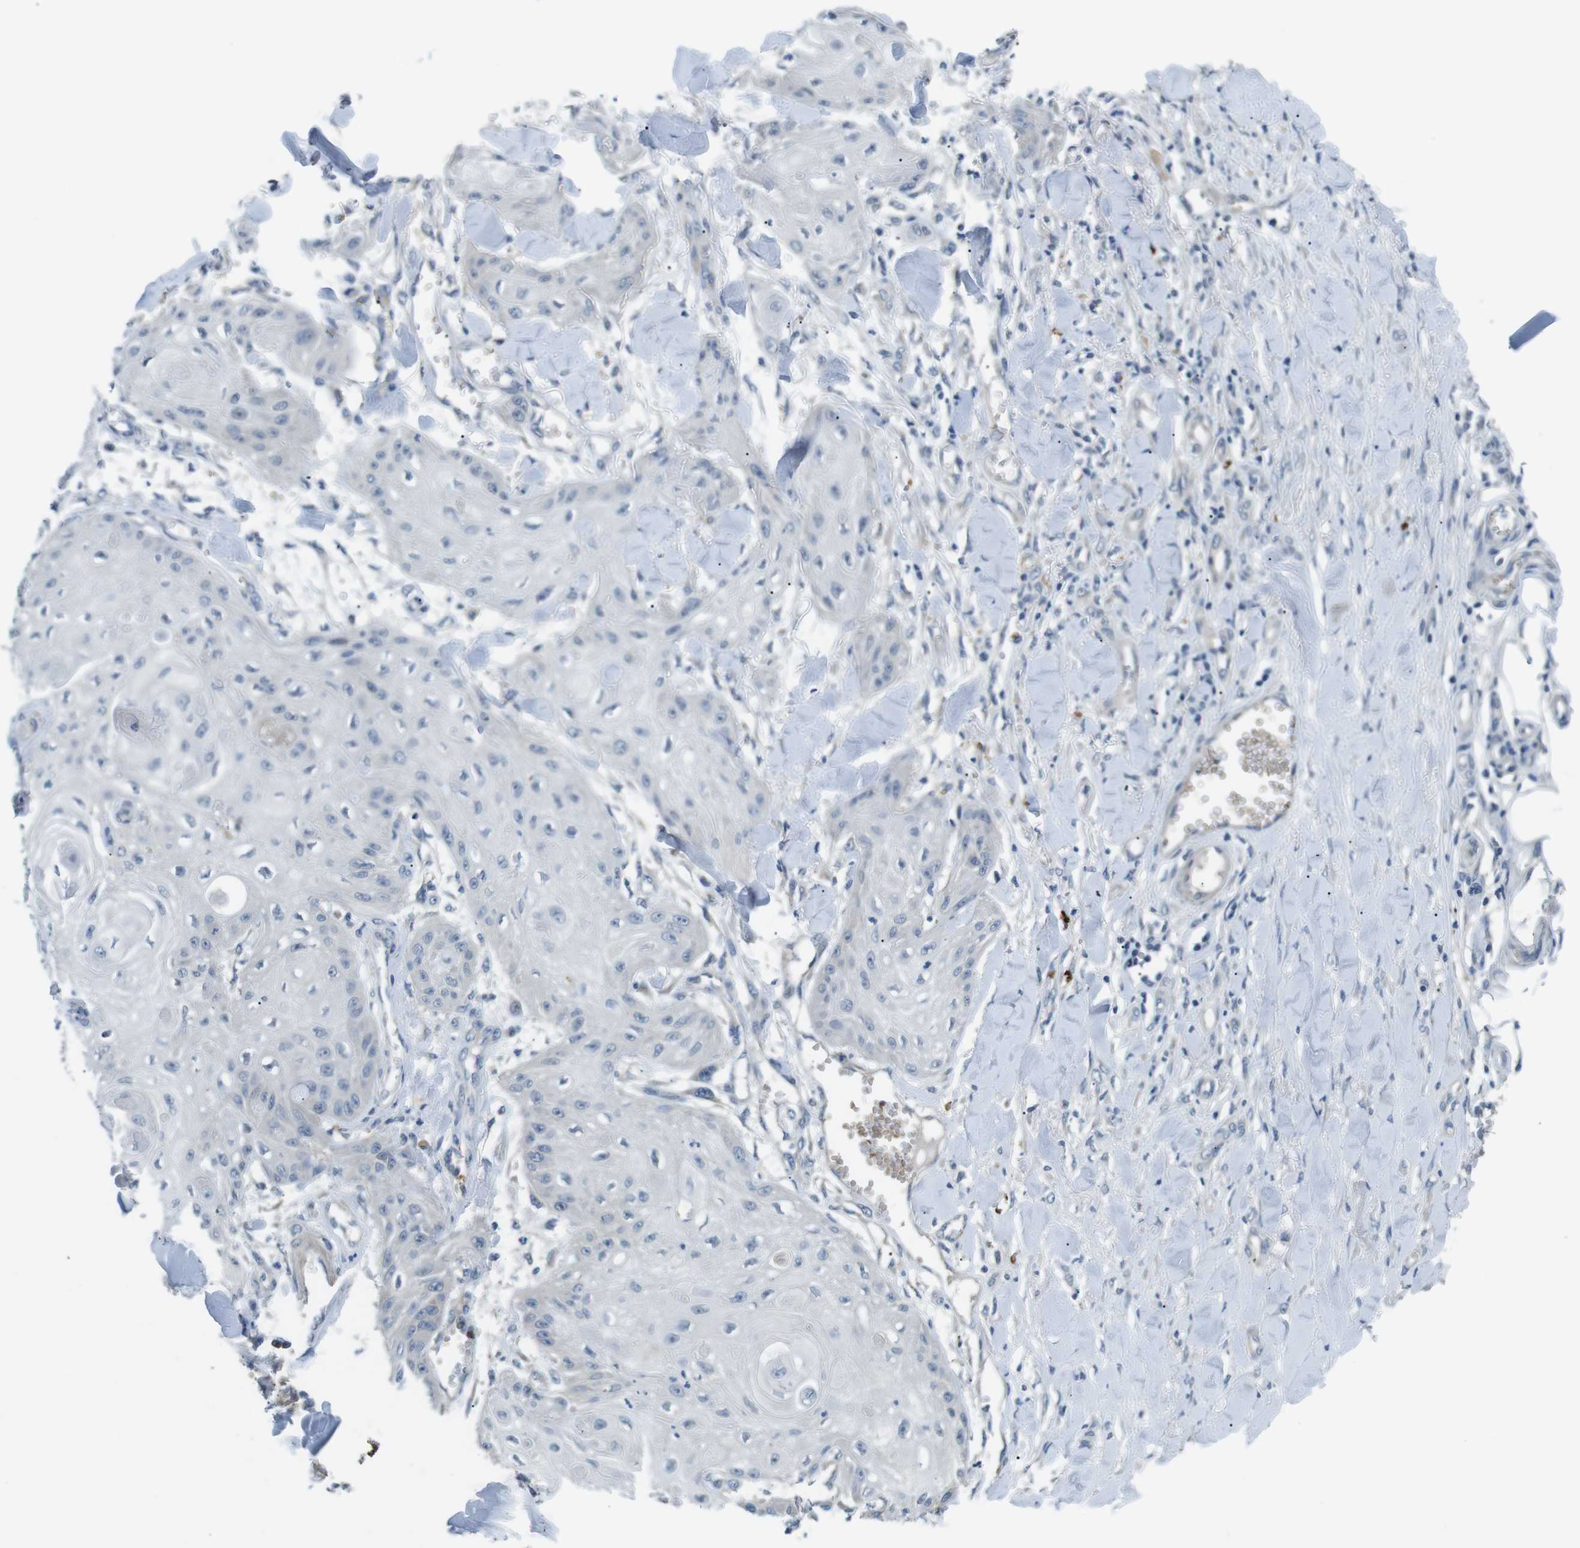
{"staining": {"intensity": "negative", "quantity": "none", "location": "none"}, "tissue": "skin cancer", "cell_type": "Tumor cells", "image_type": "cancer", "snomed": [{"axis": "morphology", "description": "Squamous cell carcinoma, NOS"}, {"axis": "topography", "description": "Skin"}], "caption": "Tumor cells are negative for brown protein staining in skin cancer (squamous cell carcinoma).", "gene": "WSCD1", "patient": {"sex": "male", "age": 74}}